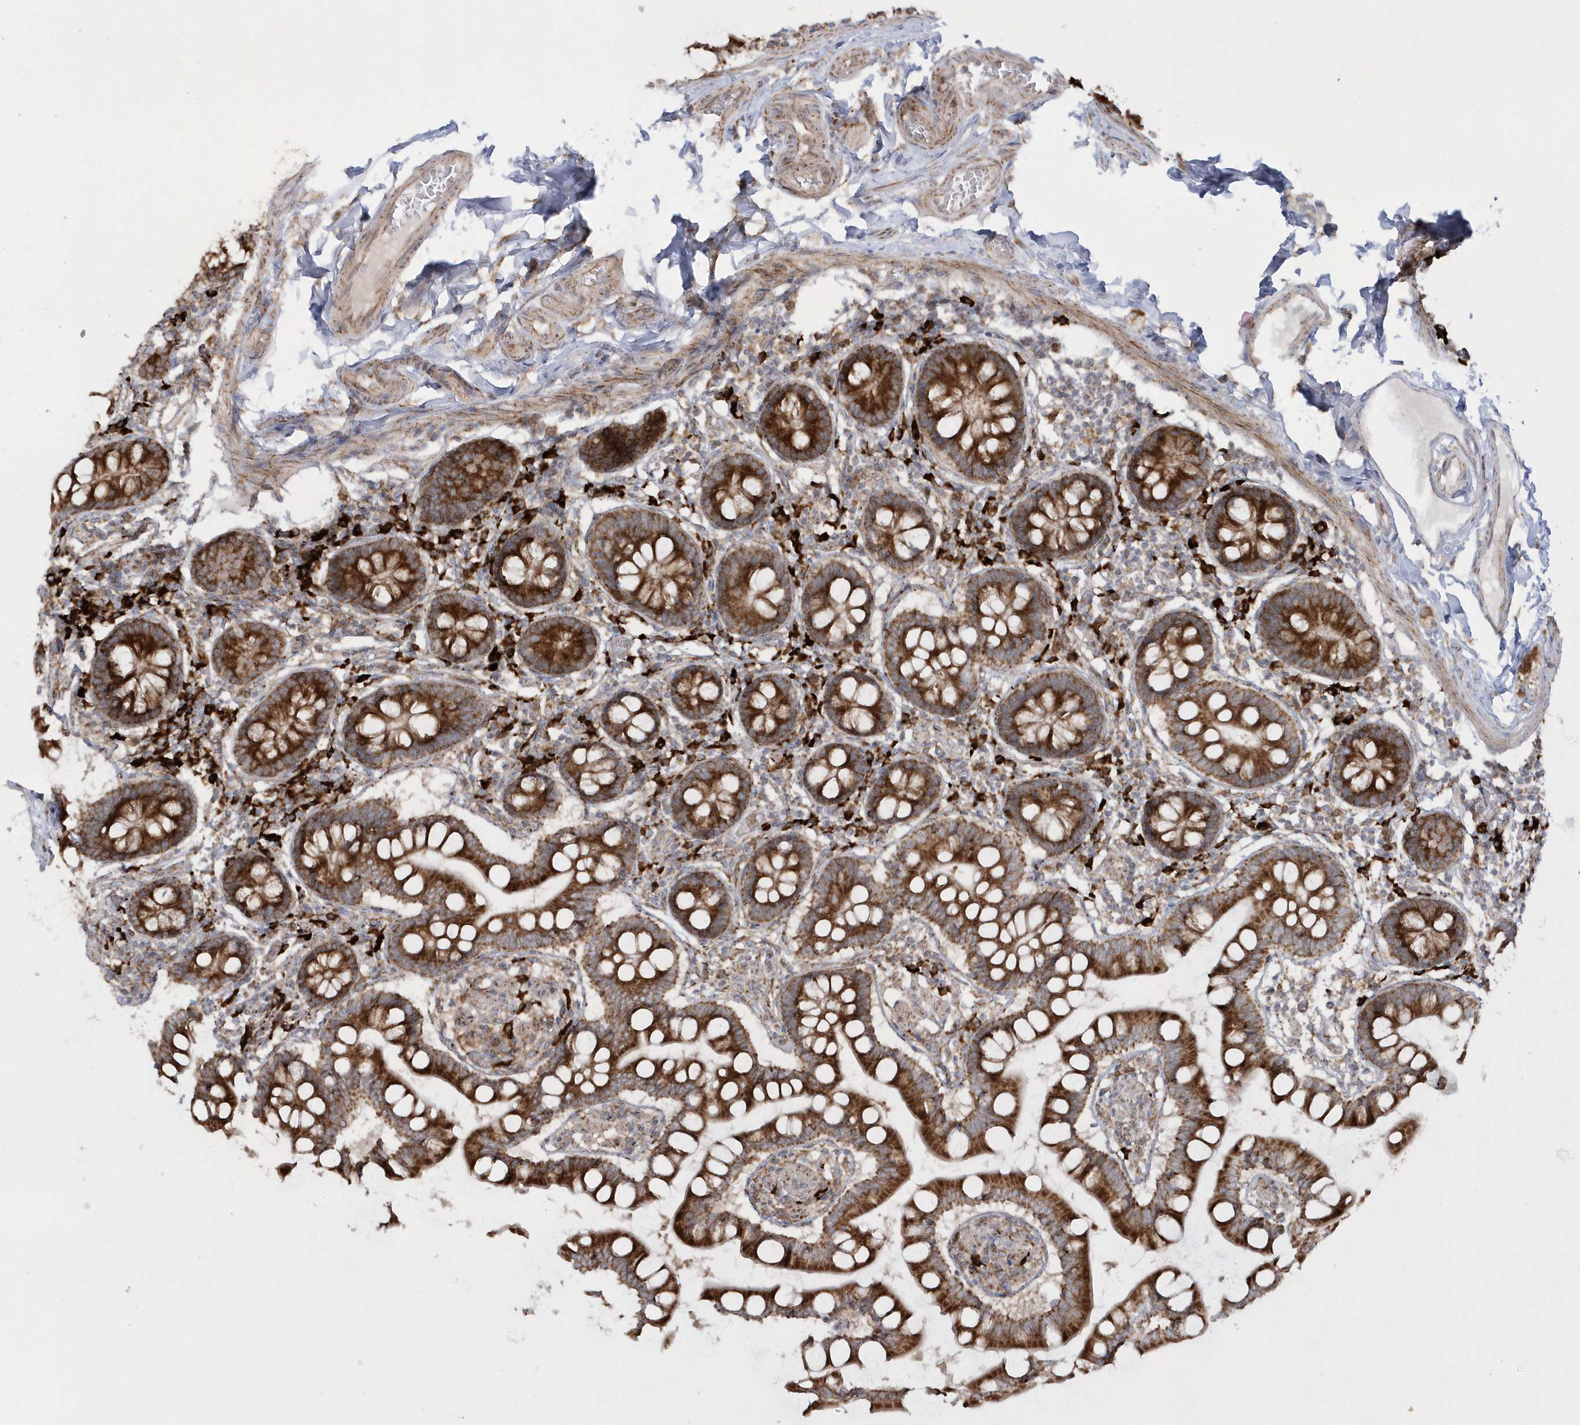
{"staining": {"intensity": "strong", "quantity": ">75%", "location": "cytoplasmic/membranous"}, "tissue": "small intestine", "cell_type": "Glandular cells", "image_type": "normal", "snomed": [{"axis": "morphology", "description": "Normal tissue, NOS"}, {"axis": "topography", "description": "Small intestine"}], "caption": "The immunohistochemical stain shows strong cytoplasmic/membranous expression in glandular cells of unremarkable small intestine.", "gene": "SH3BP2", "patient": {"sex": "male", "age": 41}}